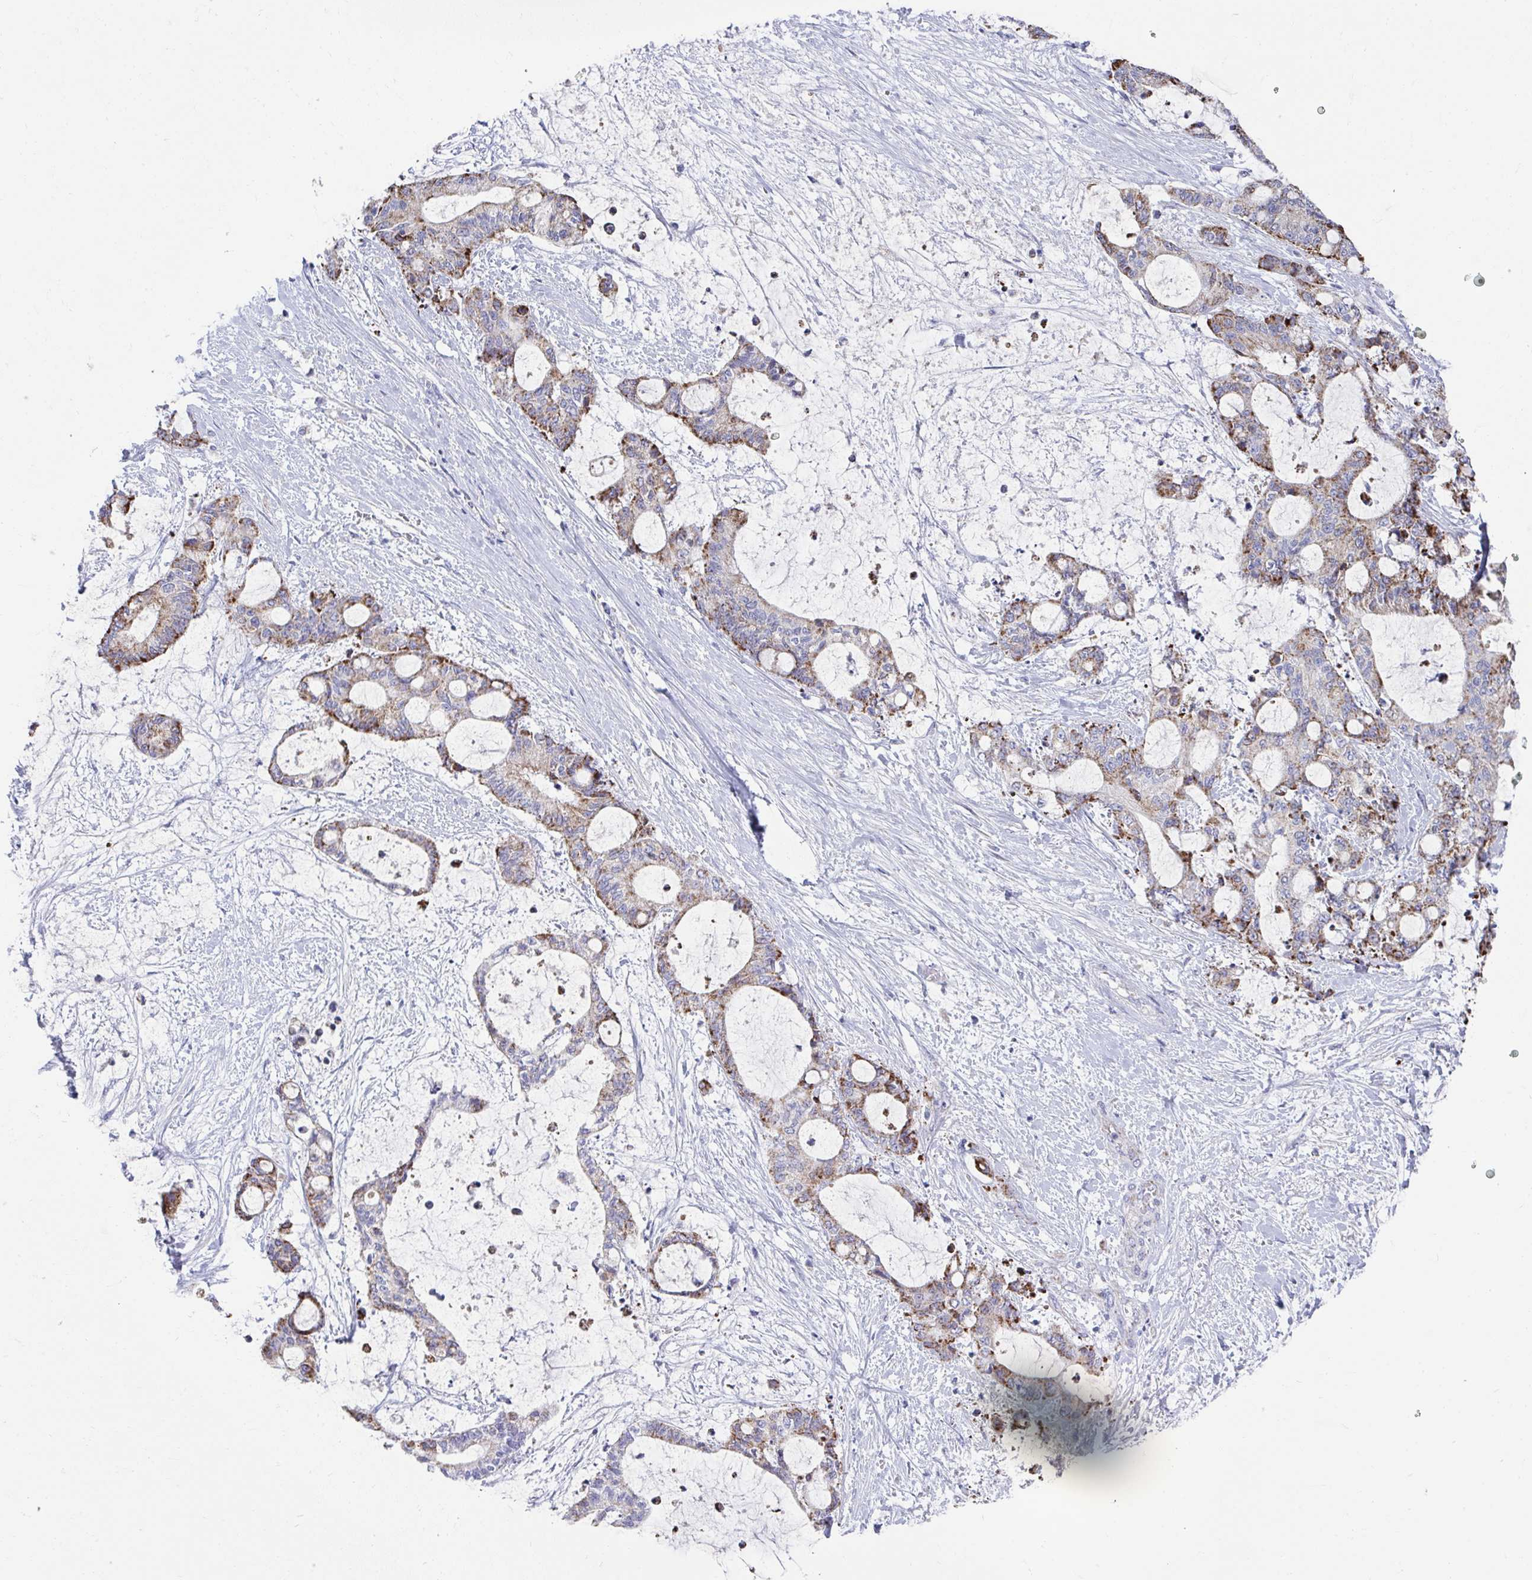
{"staining": {"intensity": "moderate", "quantity": "25%-75%", "location": "cytoplasmic/membranous"}, "tissue": "liver cancer", "cell_type": "Tumor cells", "image_type": "cancer", "snomed": [{"axis": "morphology", "description": "Normal tissue, NOS"}, {"axis": "morphology", "description": "Cholangiocarcinoma"}, {"axis": "topography", "description": "Liver"}, {"axis": "topography", "description": "Peripheral nerve tissue"}], "caption": "Protein expression analysis of liver cholangiocarcinoma shows moderate cytoplasmic/membranous positivity in approximately 25%-75% of tumor cells. Nuclei are stained in blue.", "gene": "PRRG3", "patient": {"sex": "female", "age": 73}}